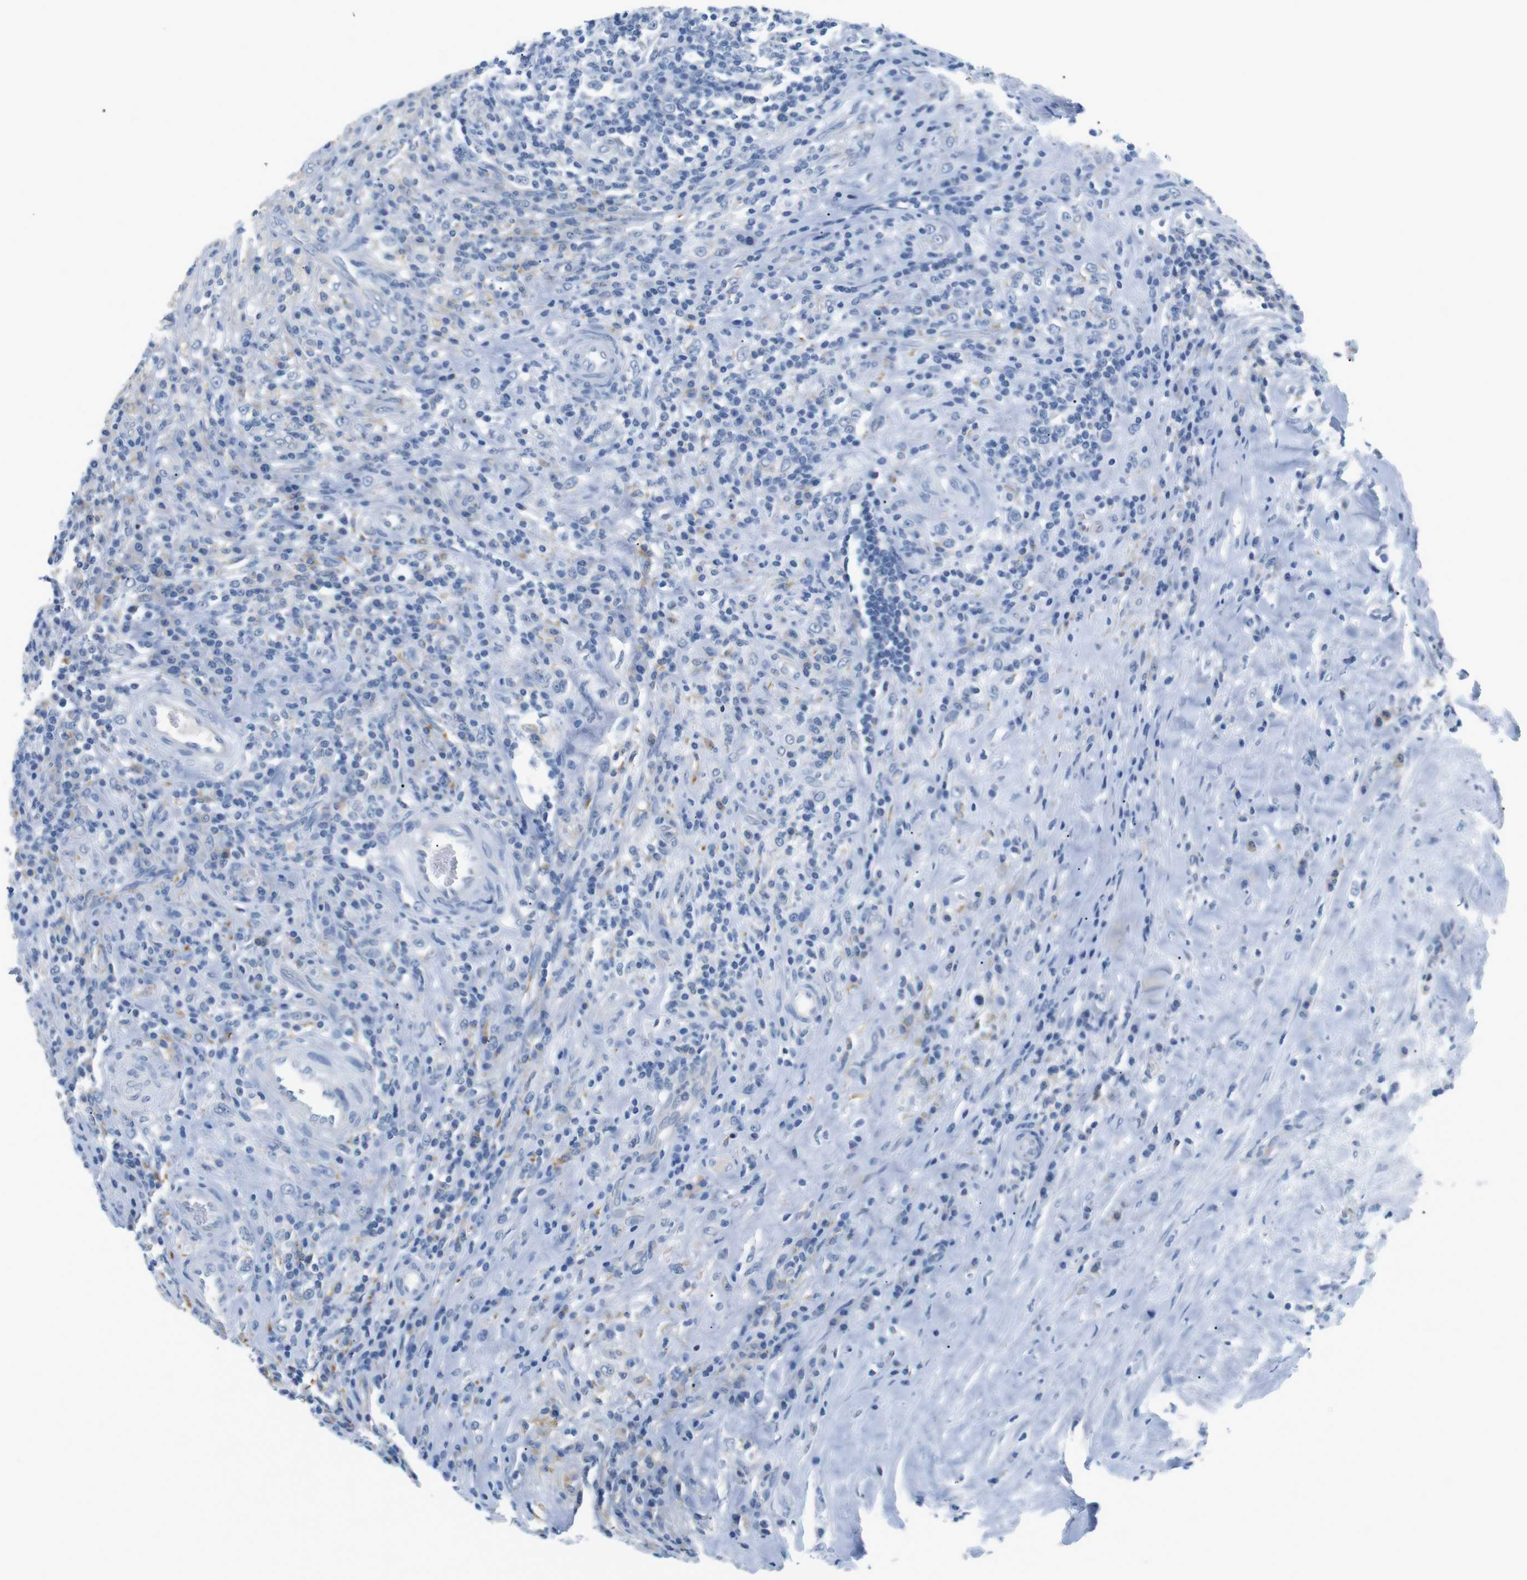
{"staining": {"intensity": "negative", "quantity": "none", "location": "none"}, "tissue": "testis cancer", "cell_type": "Tumor cells", "image_type": "cancer", "snomed": [{"axis": "morphology", "description": "Necrosis, NOS"}, {"axis": "morphology", "description": "Carcinoma, Embryonal, NOS"}, {"axis": "topography", "description": "Testis"}], "caption": "High magnification brightfield microscopy of testis embryonal carcinoma stained with DAB (3,3'-diaminobenzidine) (brown) and counterstained with hematoxylin (blue): tumor cells show no significant positivity.", "gene": "FCGRT", "patient": {"sex": "male", "age": 19}}